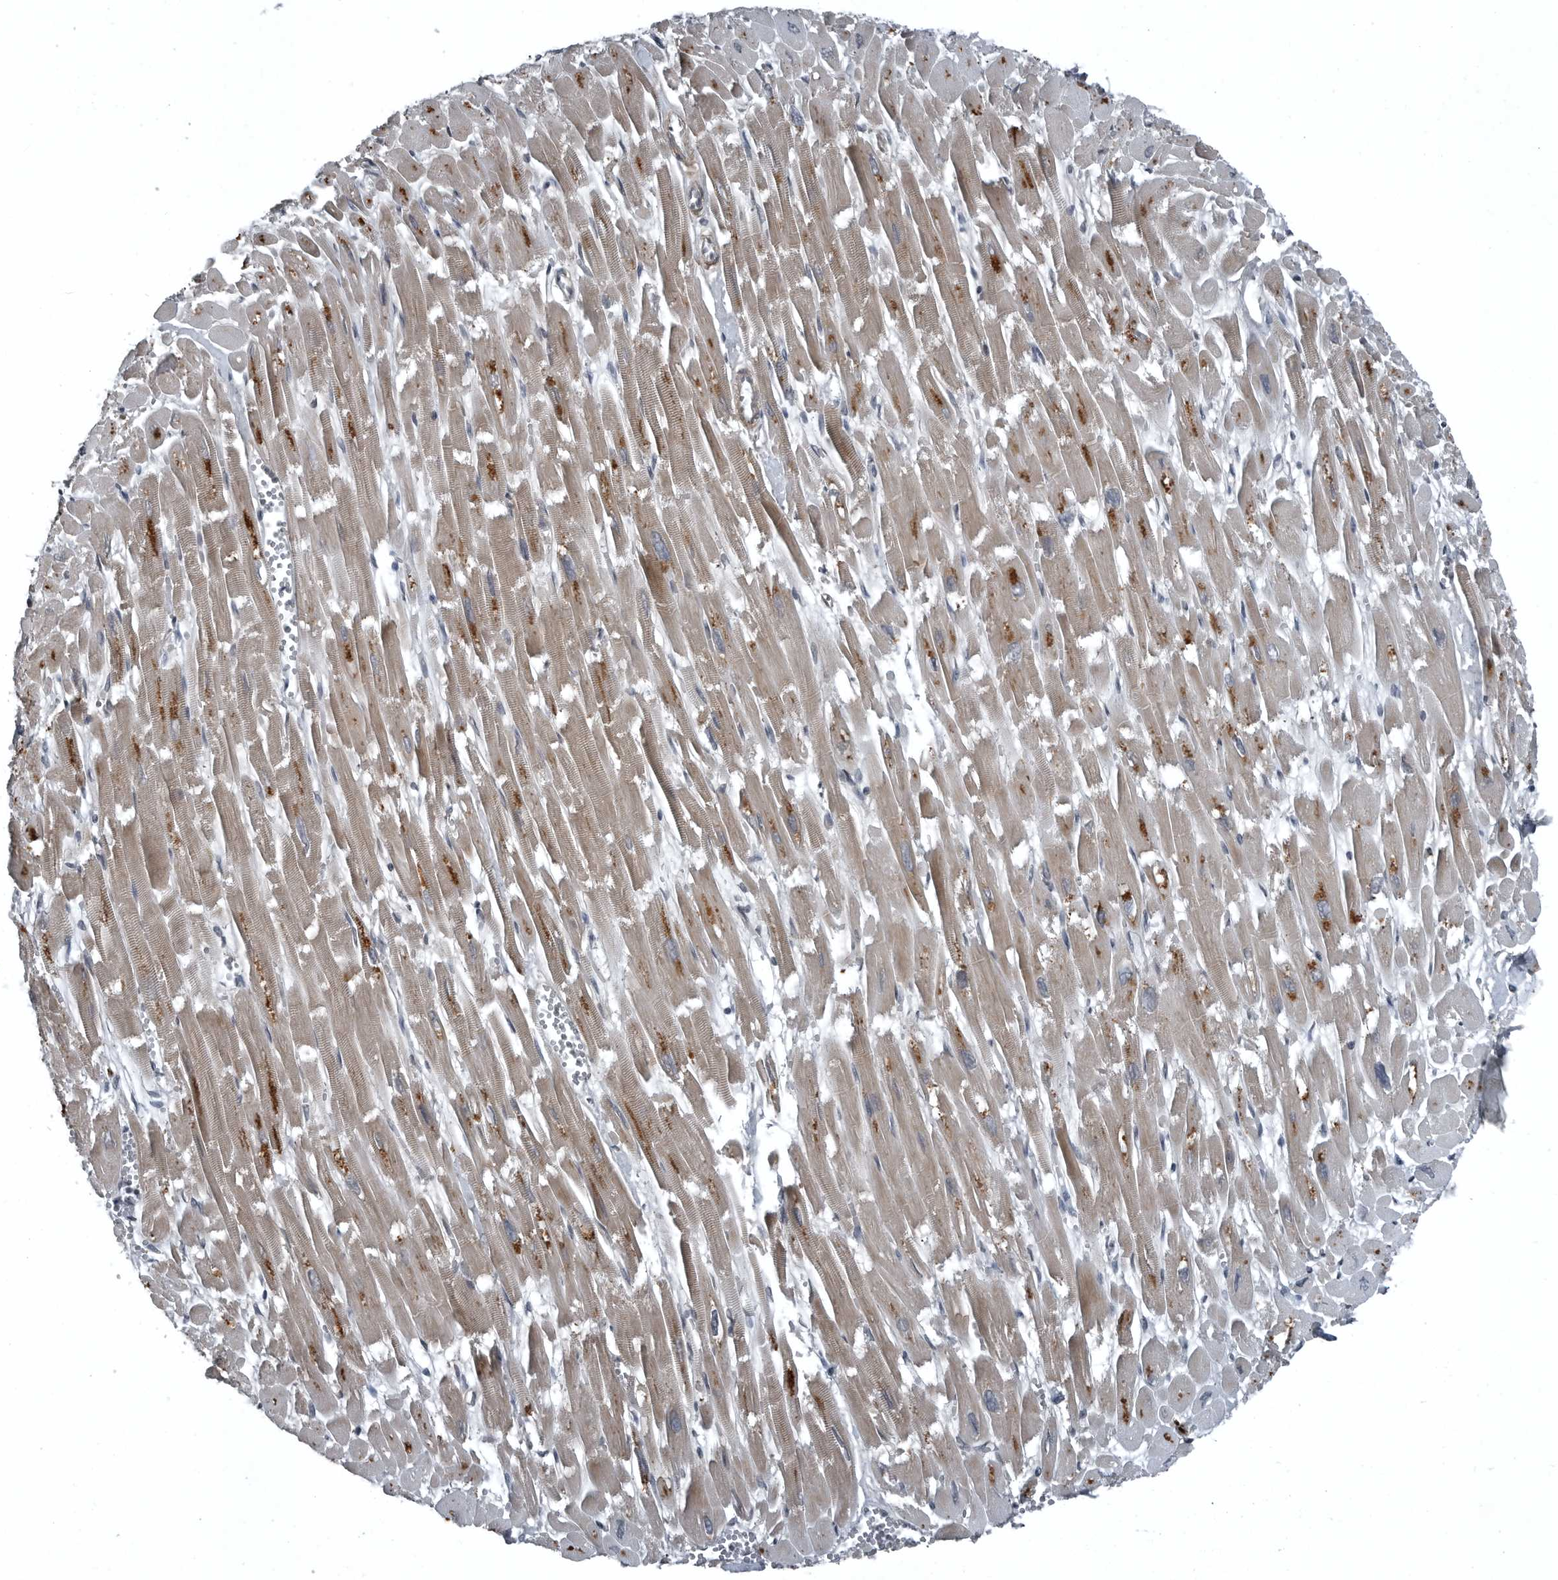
{"staining": {"intensity": "strong", "quantity": "<25%", "location": "cytoplasmic/membranous"}, "tissue": "heart muscle", "cell_type": "Cardiomyocytes", "image_type": "normal", "snomed": [{"axis": "morphology", "description": "Normal tissue, NOS"}, {"axis": "topography", "description": "Heart"}], "caption": "IHC photomicrograph of benign human heart muscle stained for a protein (brown), which reveals medium levels of strong cytoplasmic/membranous staining in about <25% of cardiomyocytes.", "gene": "GAK", "patient": {"sex": "male", "age": 54}}